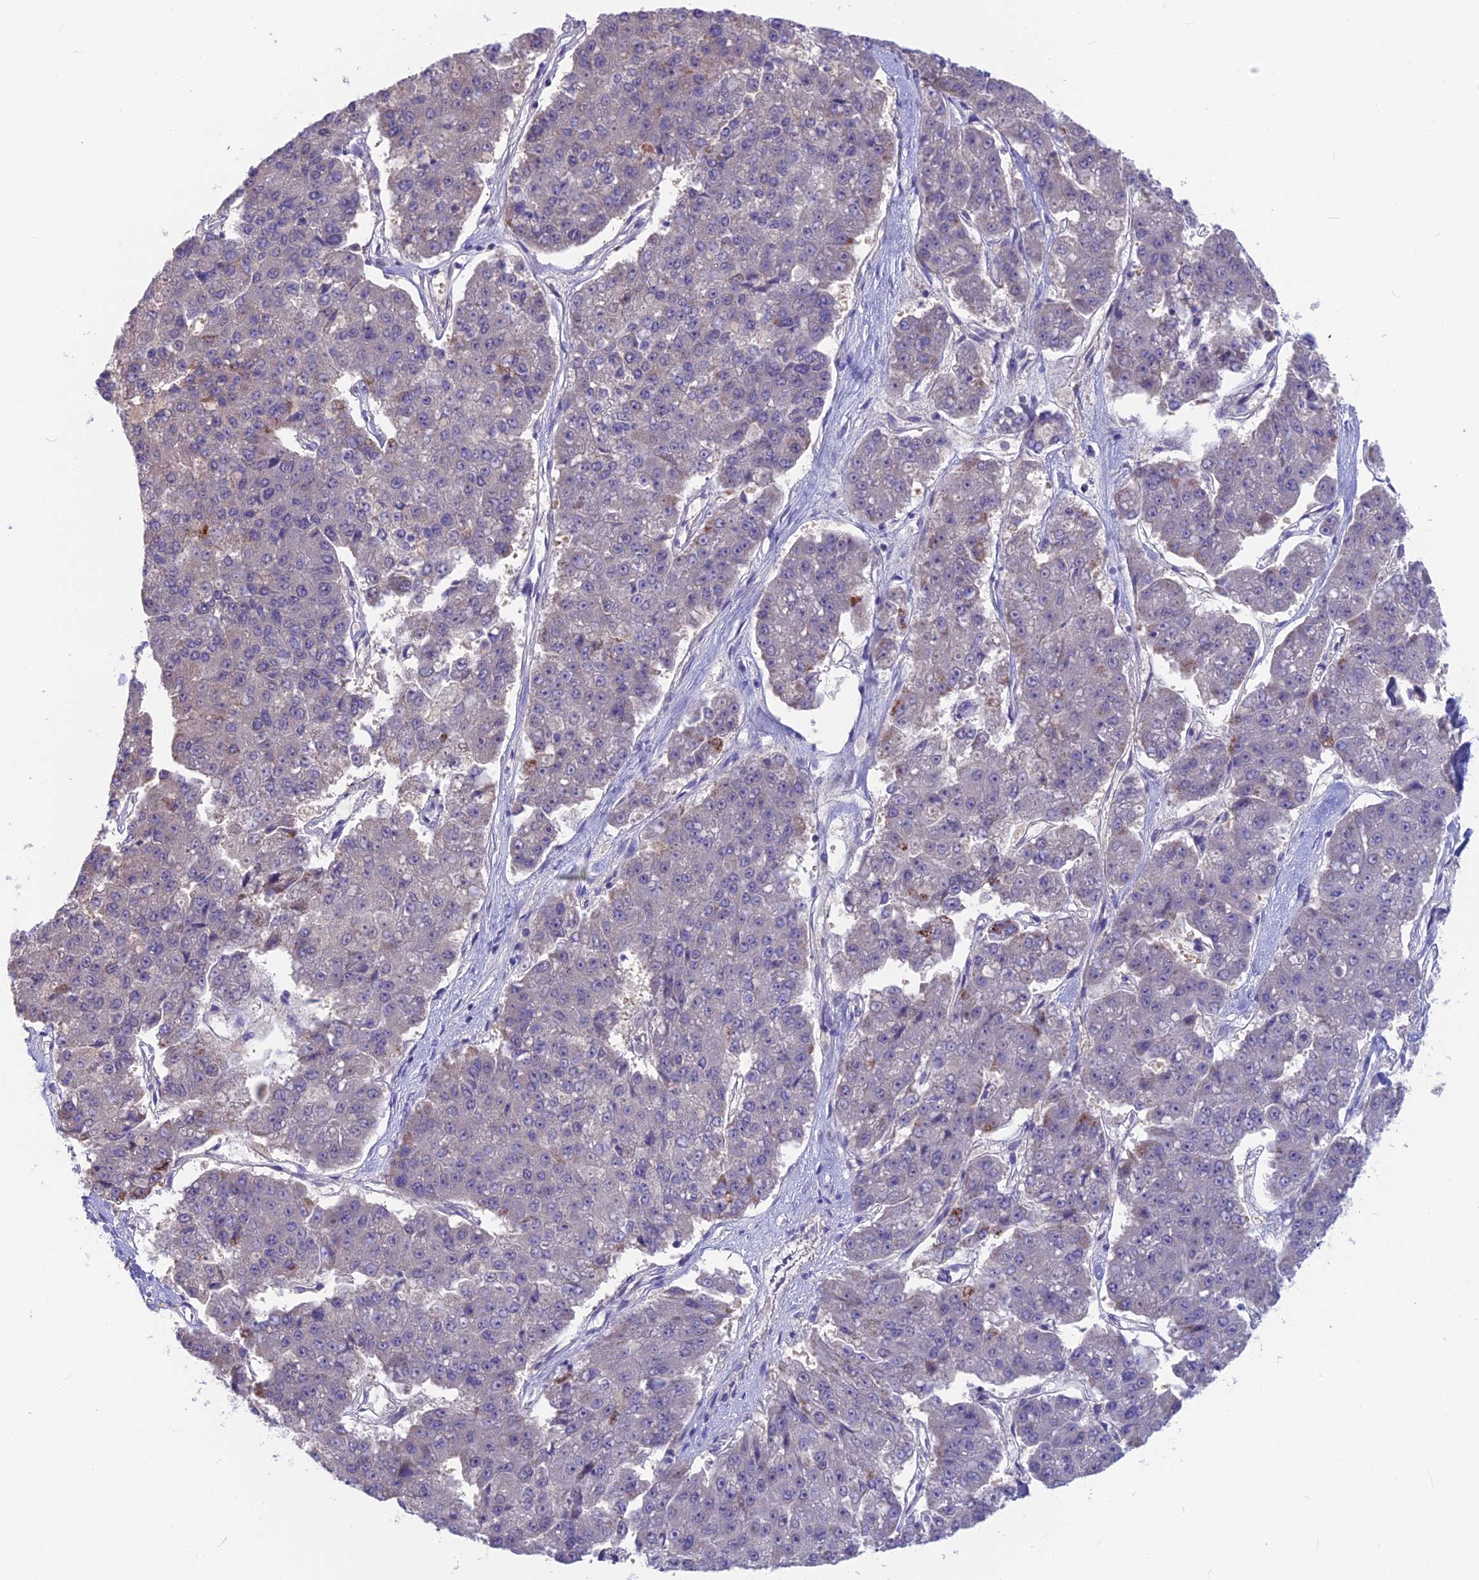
{"staining": {"intensity": "negative", "quantity": "none", "location": "none"}, "tissue": "pancreatic cancer", "cell_type": "Tumor cells", "image_type": "cancer", "snomed": [{"axis": "morphology", "description": "Adenocarcinoma, NOS"}, {"axis": "topography", "description": "Pancreas"}], "caption": "This is an immunohistochemistry (IHC) micrograph of human pancreatic adenocarcinoma. There is no positivity in tumor cells.", "gene": "SNAP91", "patient": {"sex": "male", "age": 50}}